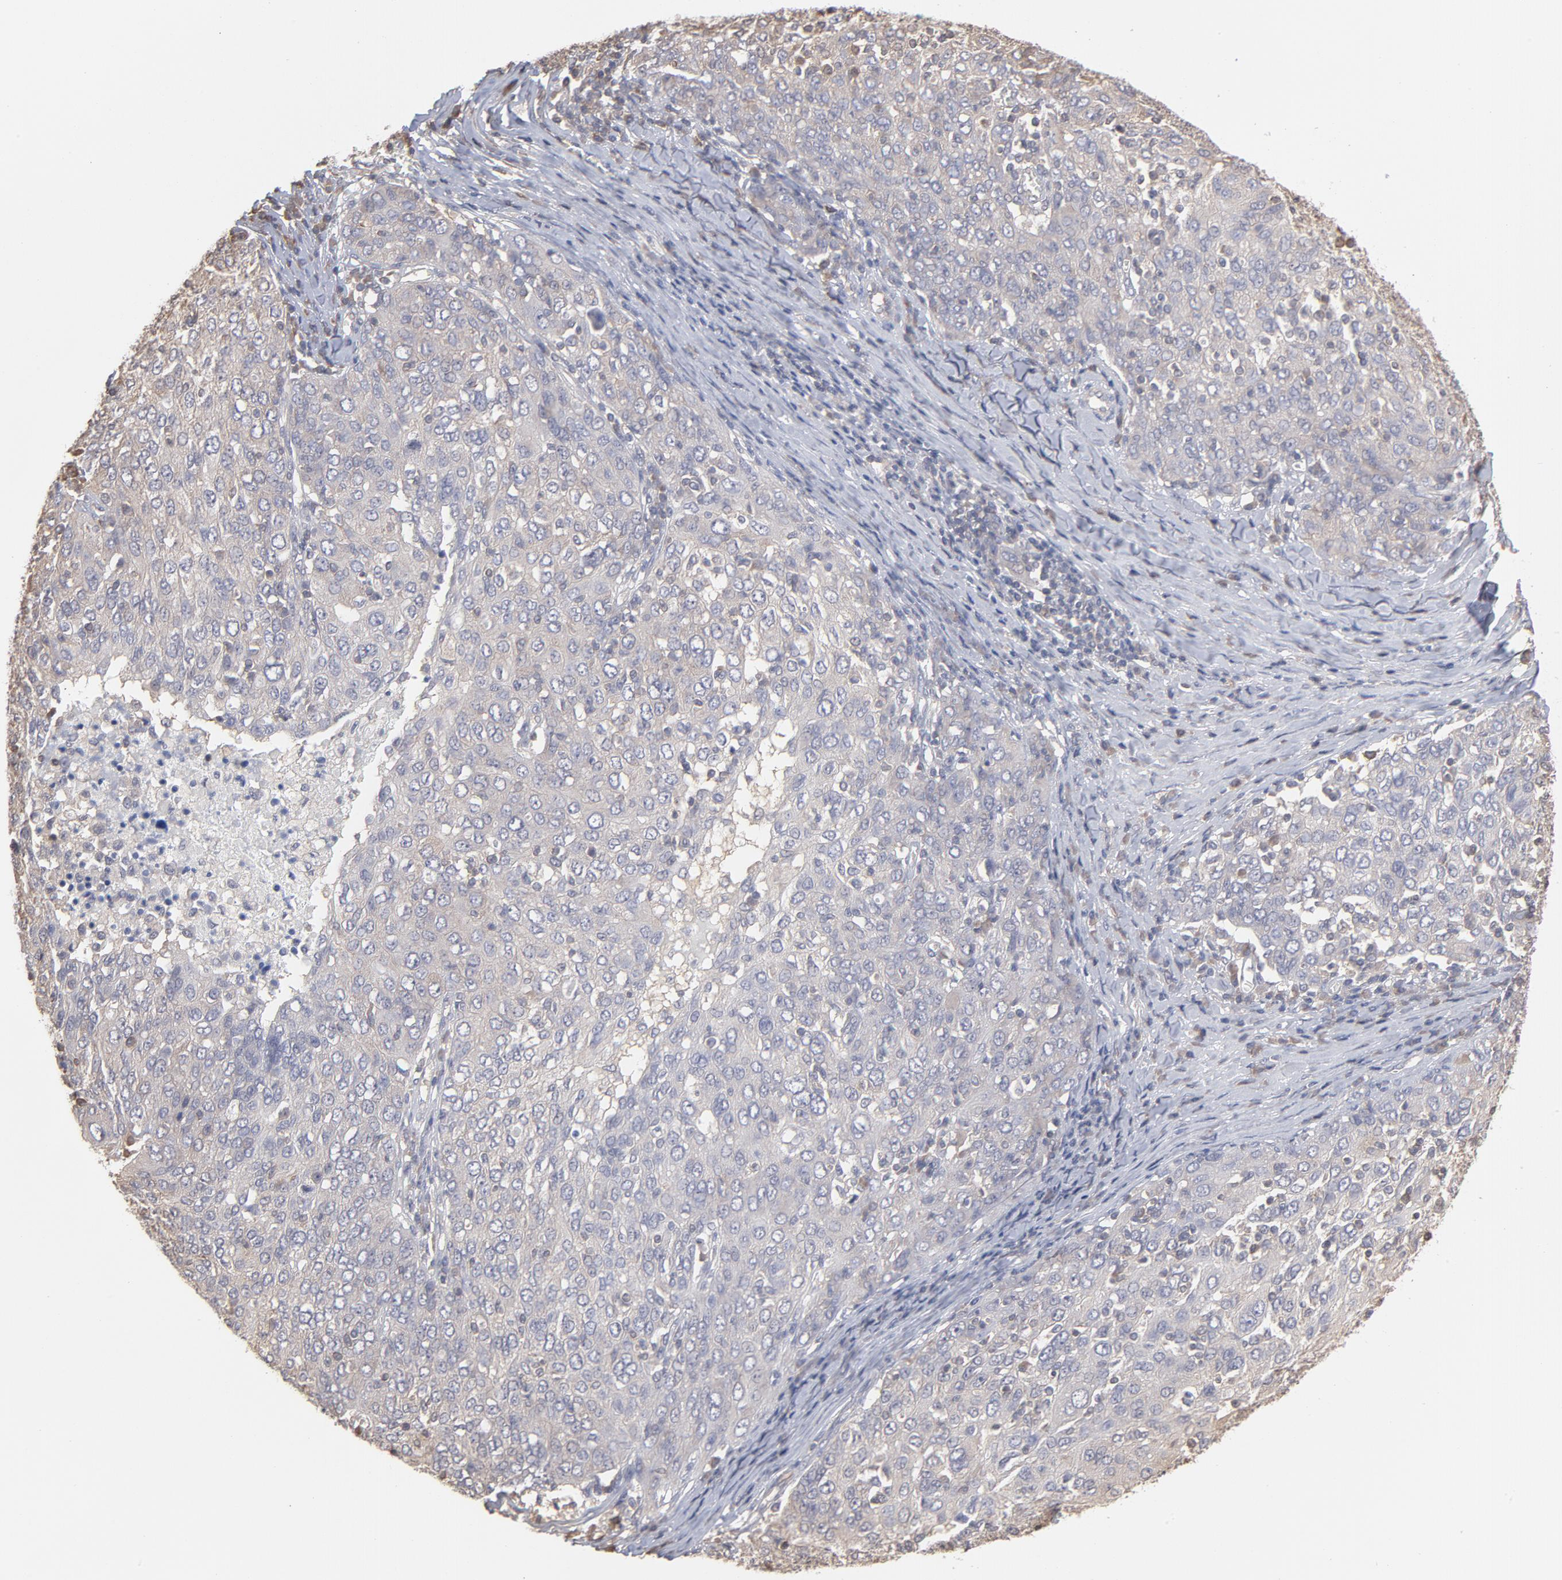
{"staining": {"intensity": "weak", "quantity": "<25%", "location": "cytoplasmic/membranous"}, "tissue": "ovarian cancer", "cell_type": "Tumor cells", "image_type": "cancer", "snomed": [{"axis": "morphology", "description": "Carcinoma, endometroid"}, {"axis": "topography", "description": "Ovary"}], "caption": "This is an IHC micrograph of human ovarian cancer (endometroid carcinoma). There is no expression in tumor cells.", "gene": "MAP2K2", "patient": {"sex": "female", "age": 50}}